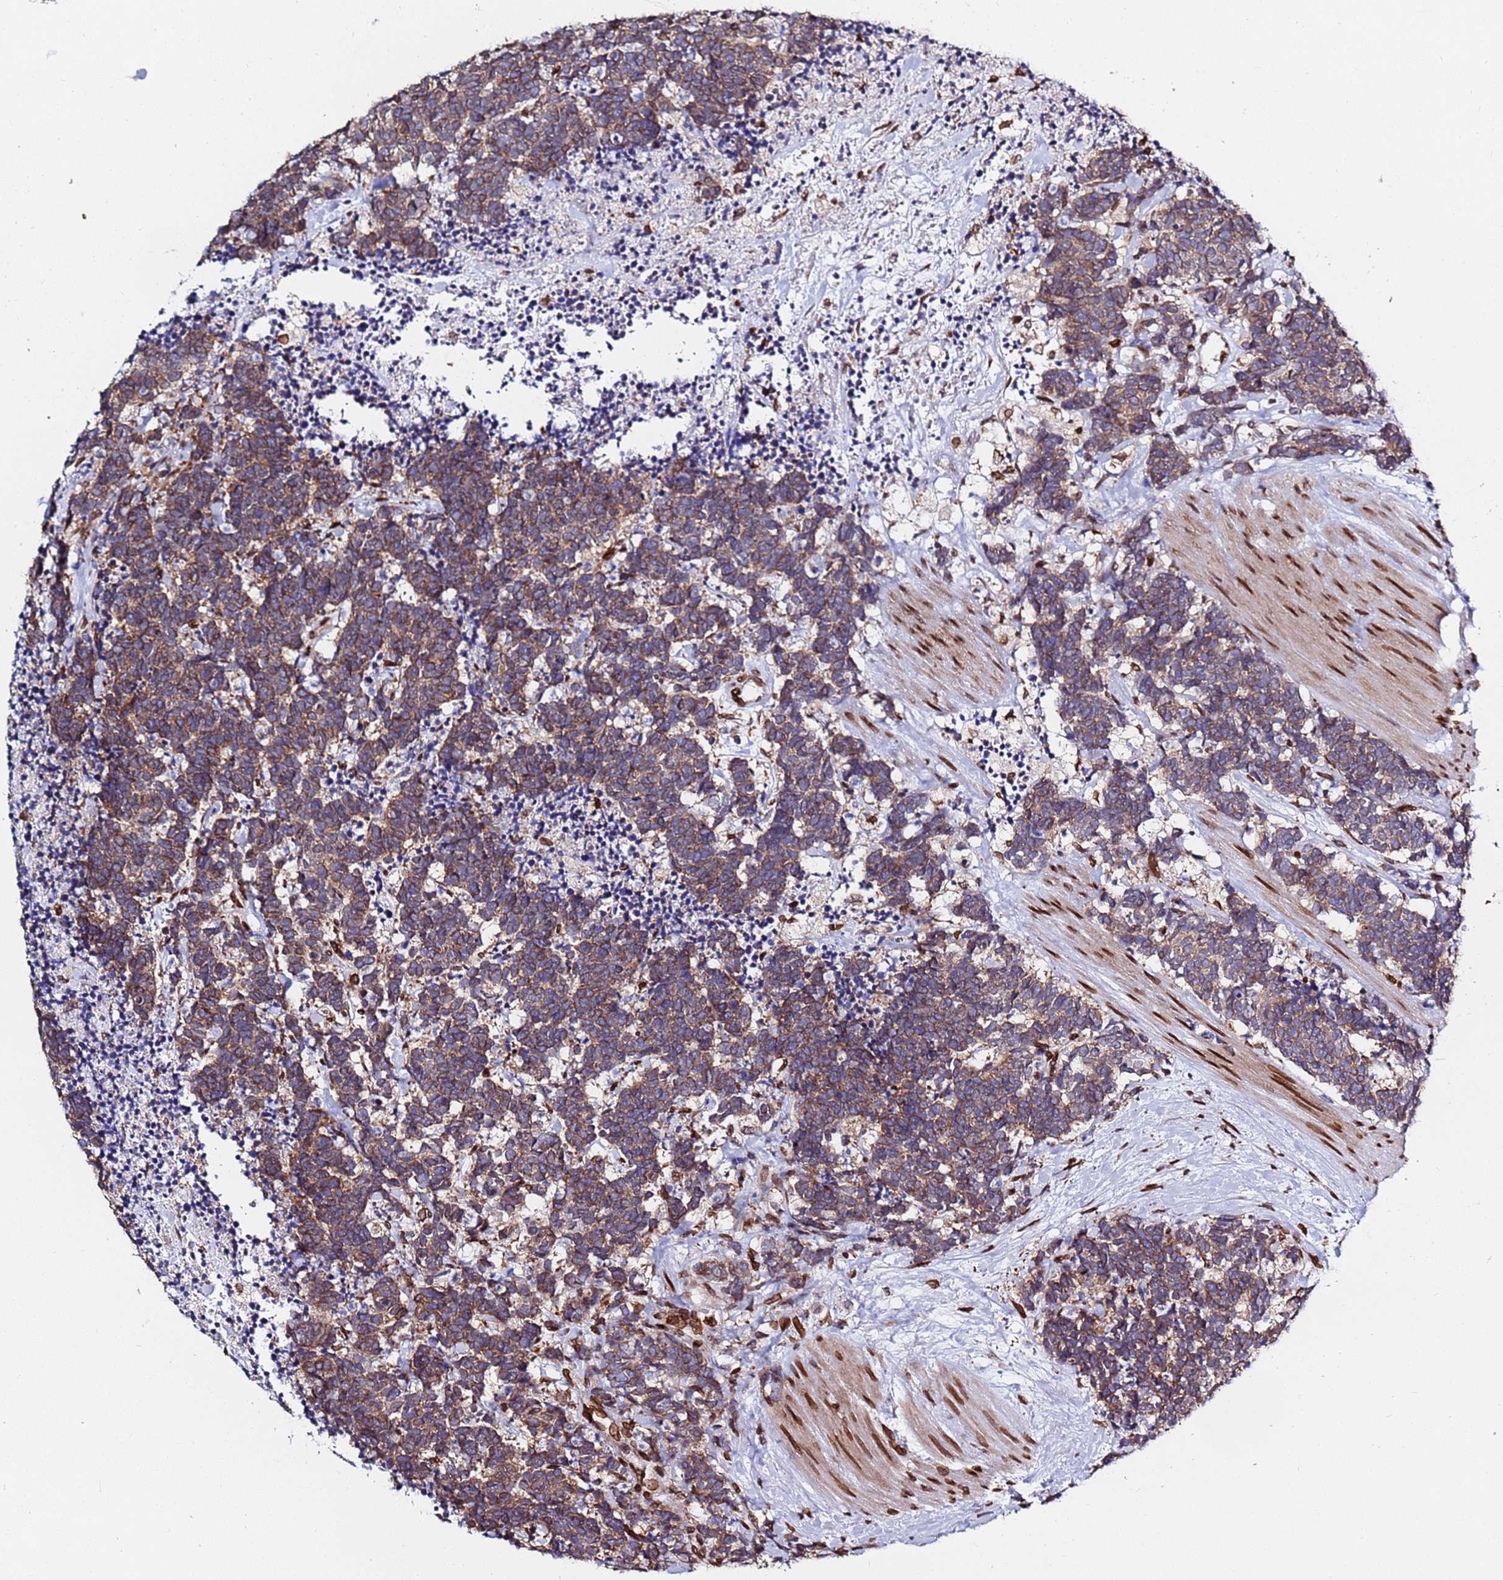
{"staining": {"intensity": "moderate", "quantity": ">75%", "location": "cytoplasmic/membranous"}, "tissue": "carcinoid", "cell_type": "Tumor cells", "image_type": "cancer", "snomed": [{"axis": "morphology", "description": "Carcinoma, NOS"}, {"axis": "morphology", "description": "Carcinoid, malignant, NOS"}, {"axis": "topography", "description": "Prostate"}], "caption": "An image of human malignant carcinoid stained for a protein exhibits moderate cytoplasmic/membranous brown staining in tumor cells.", "gene": "TOR1AIP1", "patient": {"sex": "male", "age": 57}}